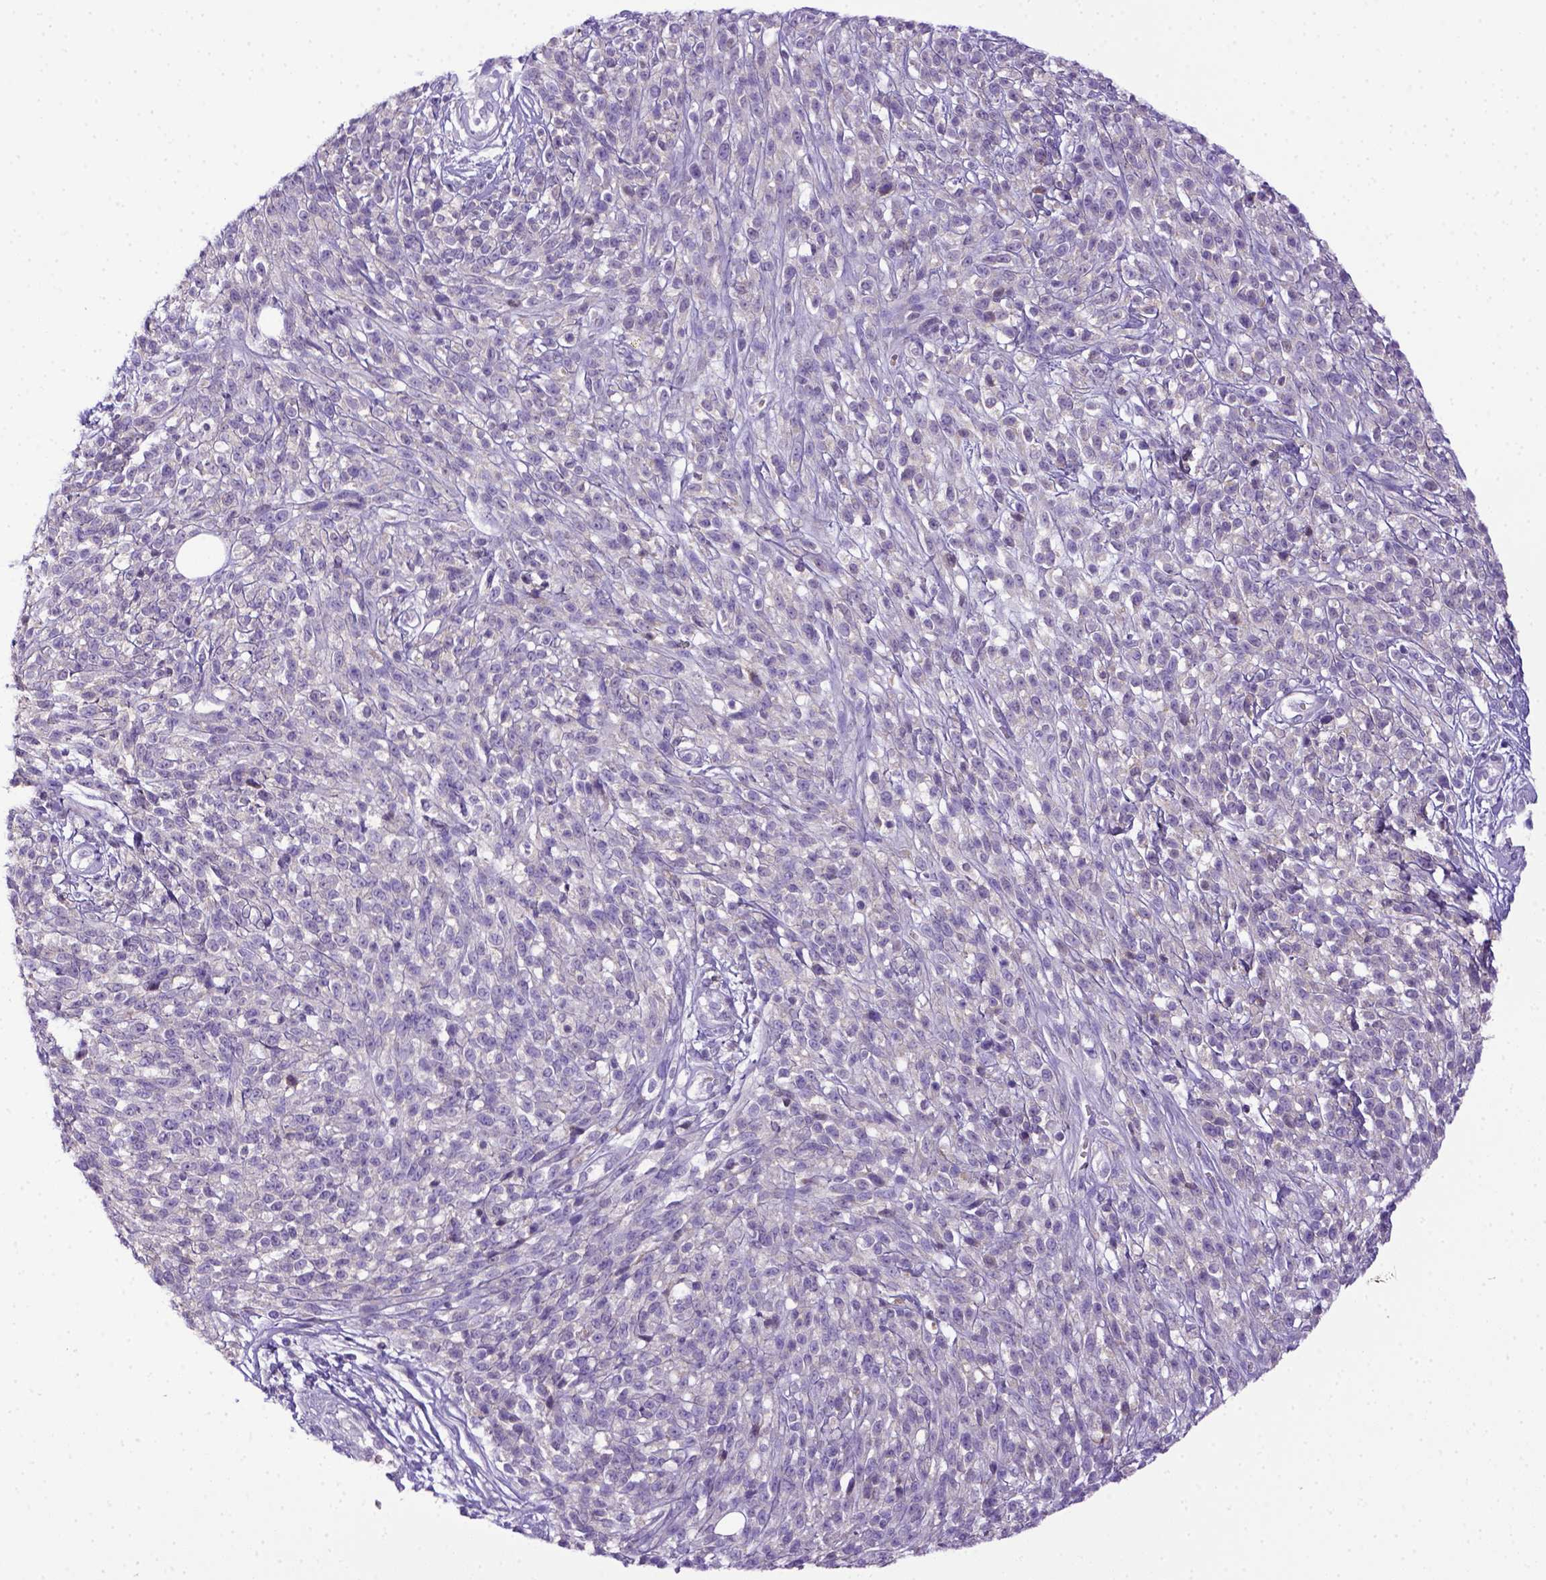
{"staining": {"intensity": "negative", "quantity": "none", "location": "none"}, "tissue": "melanoma", "cell_type": "Tumor cells", "image_type": "cancer", "snomed": [{"axis": "morphology", "description": "Malignant melanoma, NOS"}, {"axis": "topography", "description": "Skin"}, {"axis": "topography", "description": "Skin of trunk"}], "caption": "Human malignant melanoma stained for a protein using immunohistochemistry (IHC) shows no positivity in tumor cells.", "gene": "ITIH4", "patient": {"sex": "male", "age": 74}}